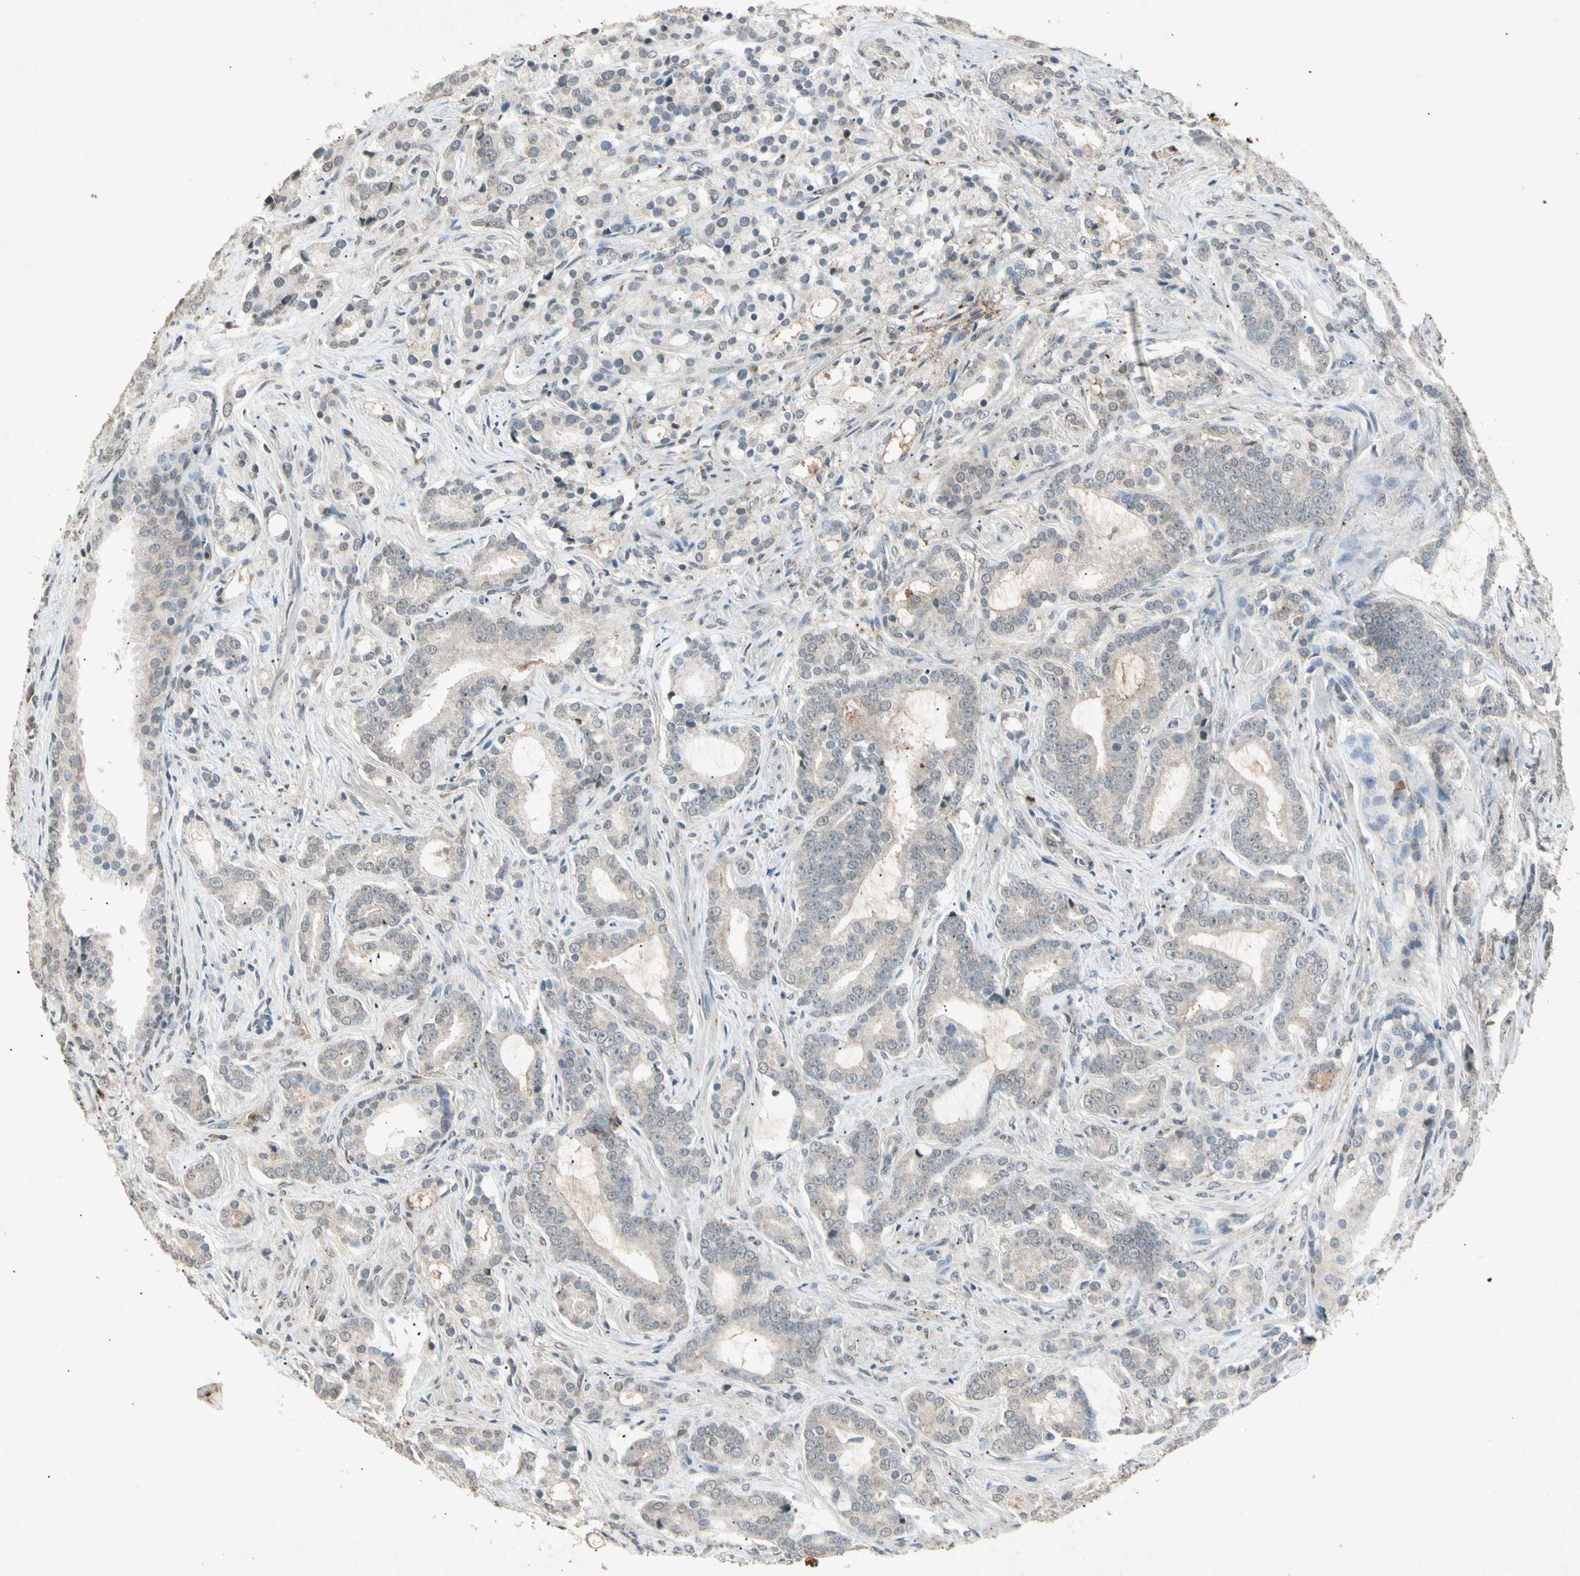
{"staining": {"intensity": "negative", "quantity": "none", "location": "none"}, "tissue": "prostate cancer", "cell_type": "Tumor cells", "image_type": "cancer", "snomed": [{"axis": "morphology", "description": "Adenocarcinoma, Low grade"}, {"axis": "topography", "description": "Prostate"}], "caption": "Immunohistochemistry (IHC) micrograph of neoplastic tissue: human prostate cancer (low-grade adenocarcinoma) stained with DAB displays no significant protein staining in tumor cells.", "gene": "CP", "patient": {"sex": "male", "age": 58}}